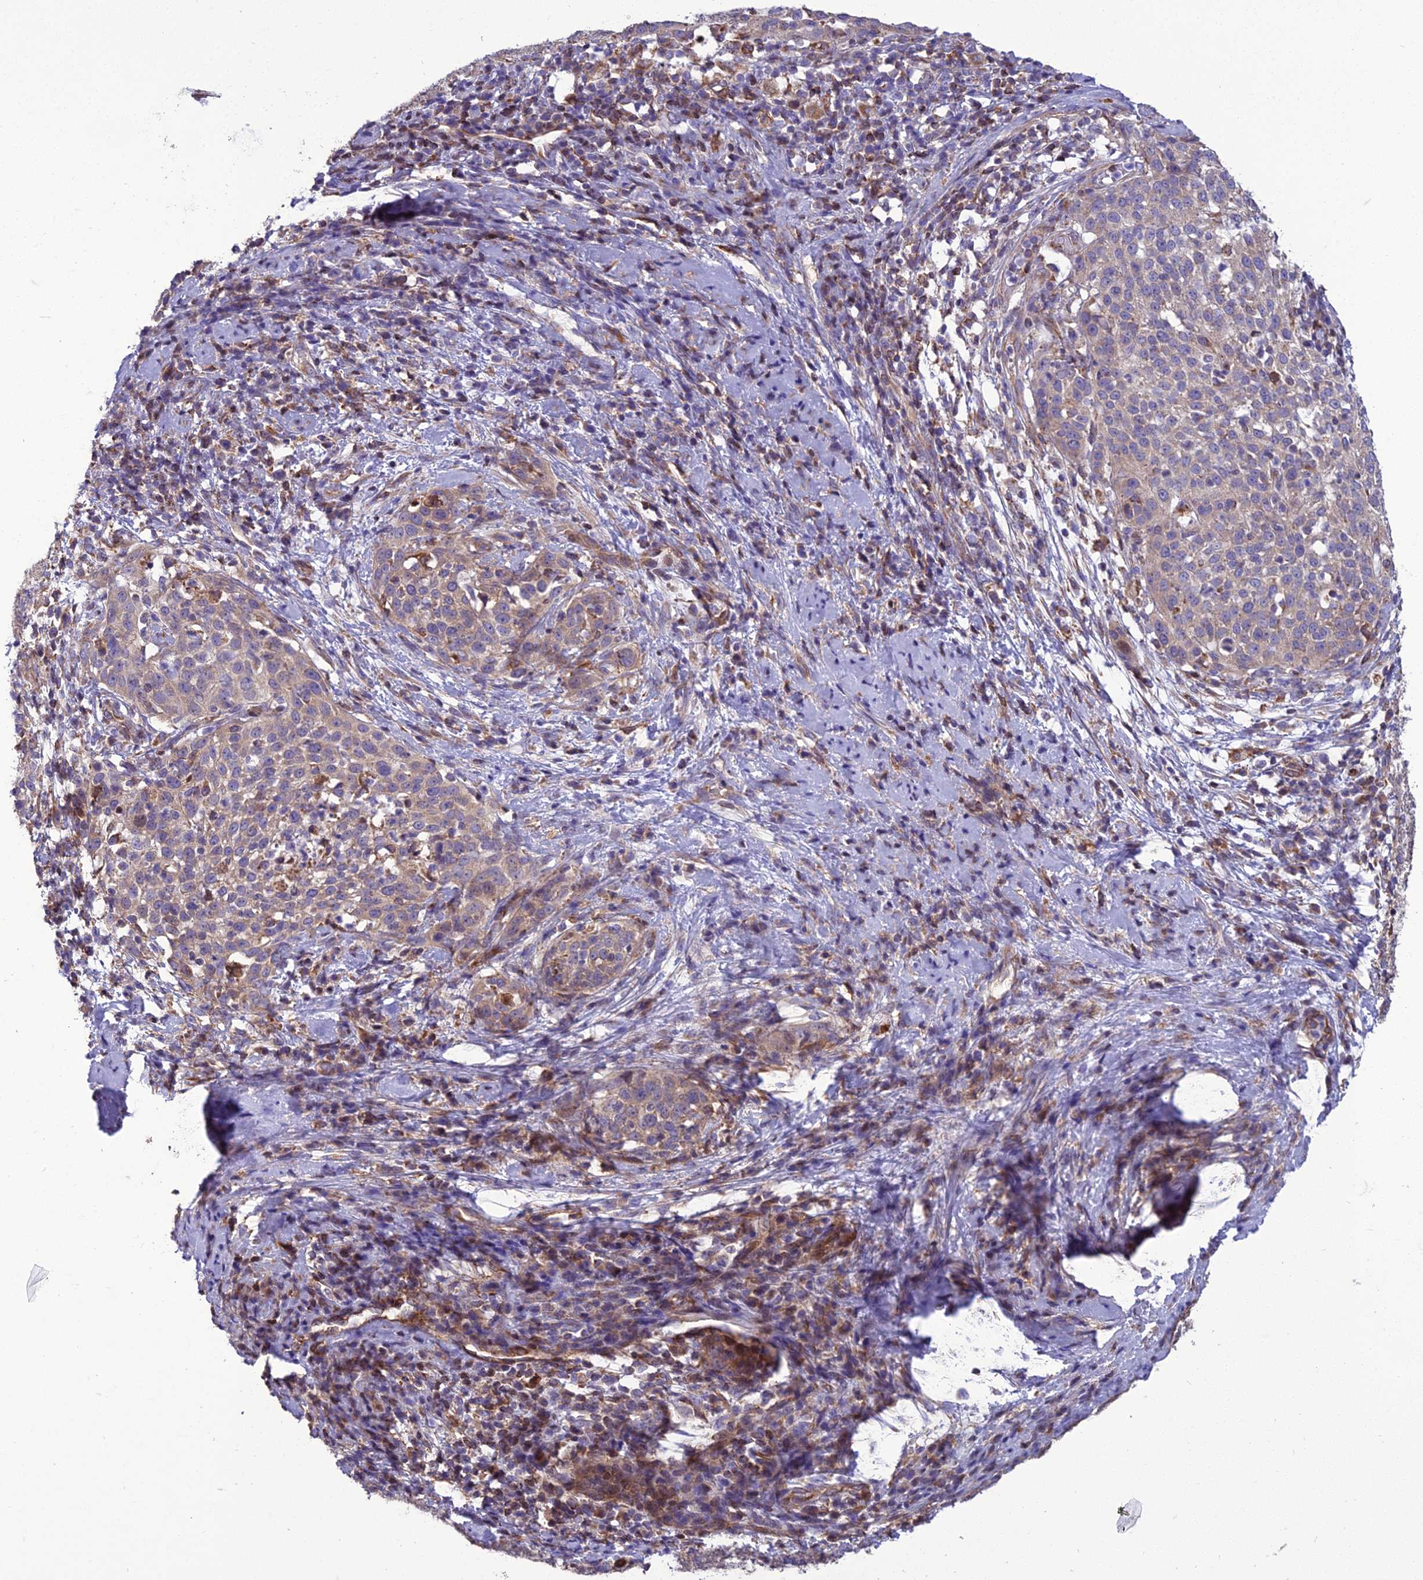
{"staining": {"intensity": "weak", "quantity": "<25%", "location": "cytoplasmic/membranous"}, "tissue": "cervical cancer", "cell_type": "Tumor cells", "image_type": "cancer", "snomed": [{"axis": "morphology", "description": "Squamous cell carcinoma, NOS"}, {"axis": "topography", "description": "Cervix"}], "caption": "The photomicrograph shows no staining of tumor cells in cervical cancer.", "gene": "GIMAP1", "patient": {"sex": "female", "age": 57}}